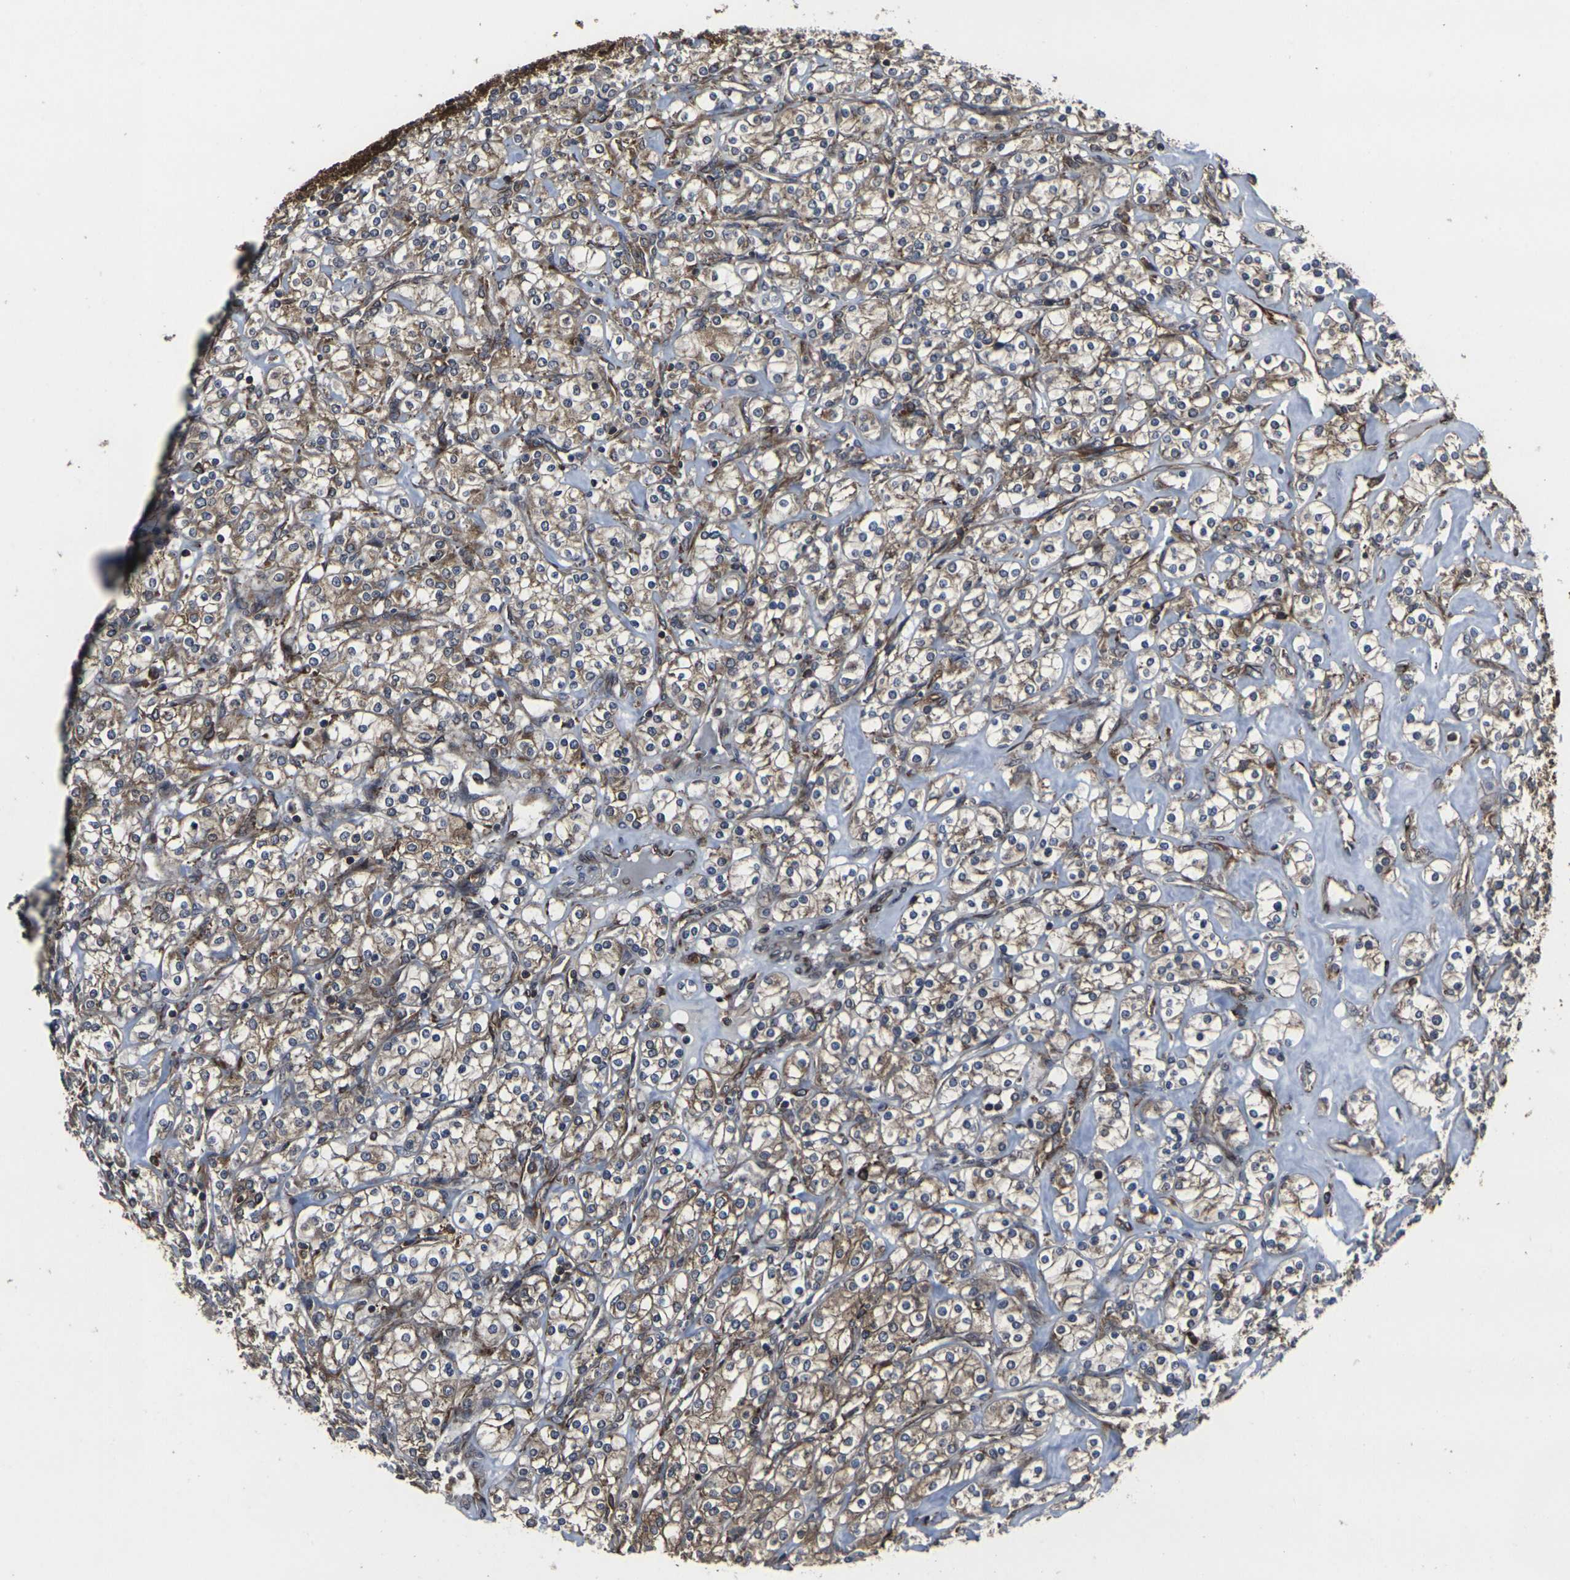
{"staining": {"intensity": "moderate", "quantity": "25%-75%", "location": "cytoplasmic/membranous"}, "tissue": "renal cancer", "cell_type": "Tumor cells", "image_type": "cancer", "snomed": [{"axis": "morphology", "description": "Adenocarcinoma, NOS"}, {"axis": "topography", "description": "Kidney"}], "caption": "The micrograph displays staining of renal adenocarcinoma, revealing moderate cytoplasmic/membranous protein expression (brown color) within tumor cells.", "gene": "MARCHF2", "patient": {"sex": "male", "age": 77}}